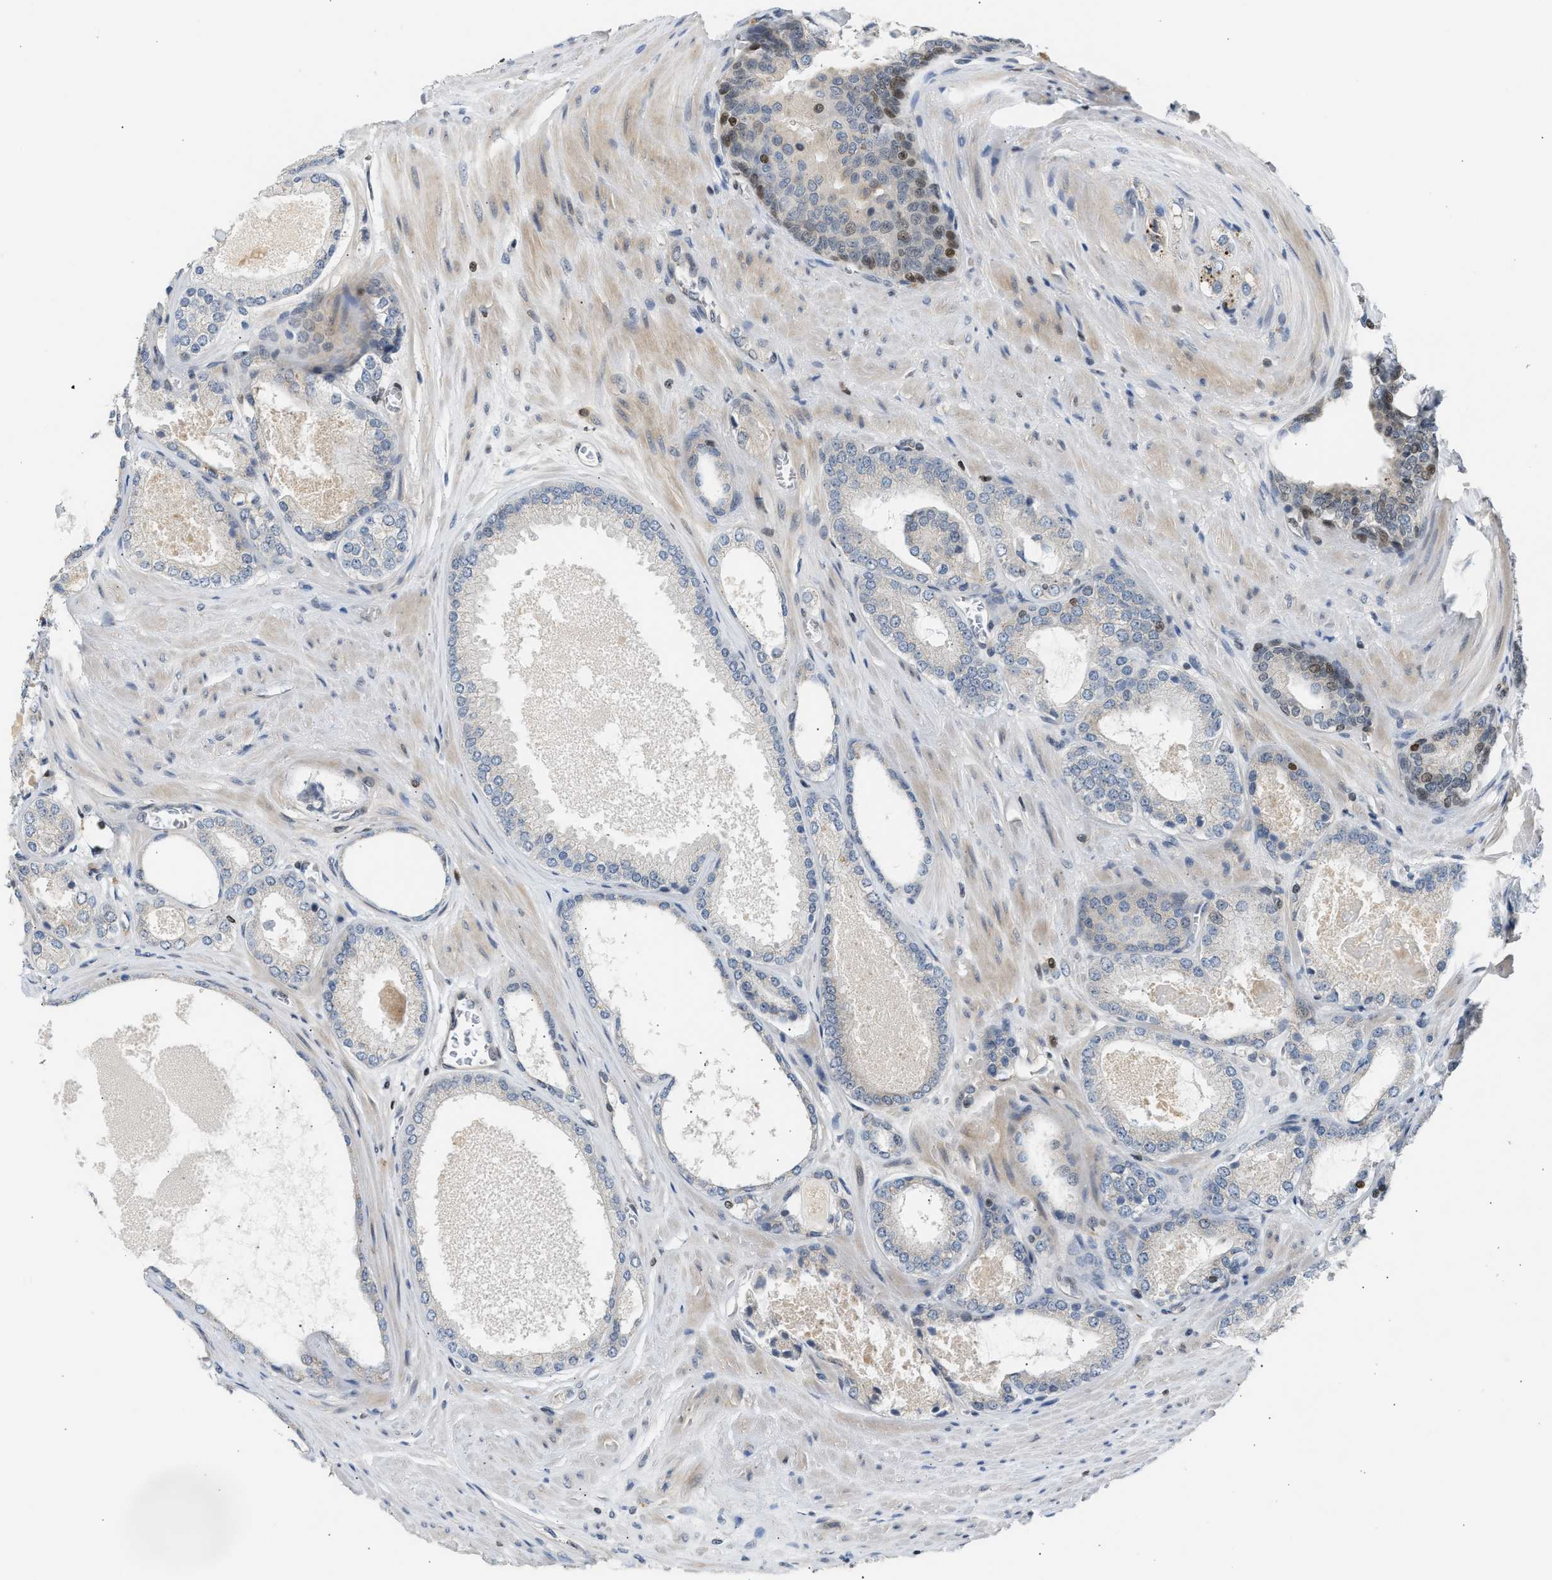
{"staining": {"intensity": "negative", "quantity": "none", "location": "none"}, "tissue": "prostate cancer", "cell_type": "Tumor cells", "image_type": "cancer", "snomed": [{"axis": "morphology", "description": "Adenocarcinoma, High grade"}, {"axis": "topography", "description": "Prostate"}], "caption": "DAB (3,3'-diaminobenzidine) immunohistochemical staining of human adenocarcinoma (high-grade) (prostate) displays no significant expression in tumor cells.", "gene": "NPS", "patient": {"sex": "male", "age": 65}}